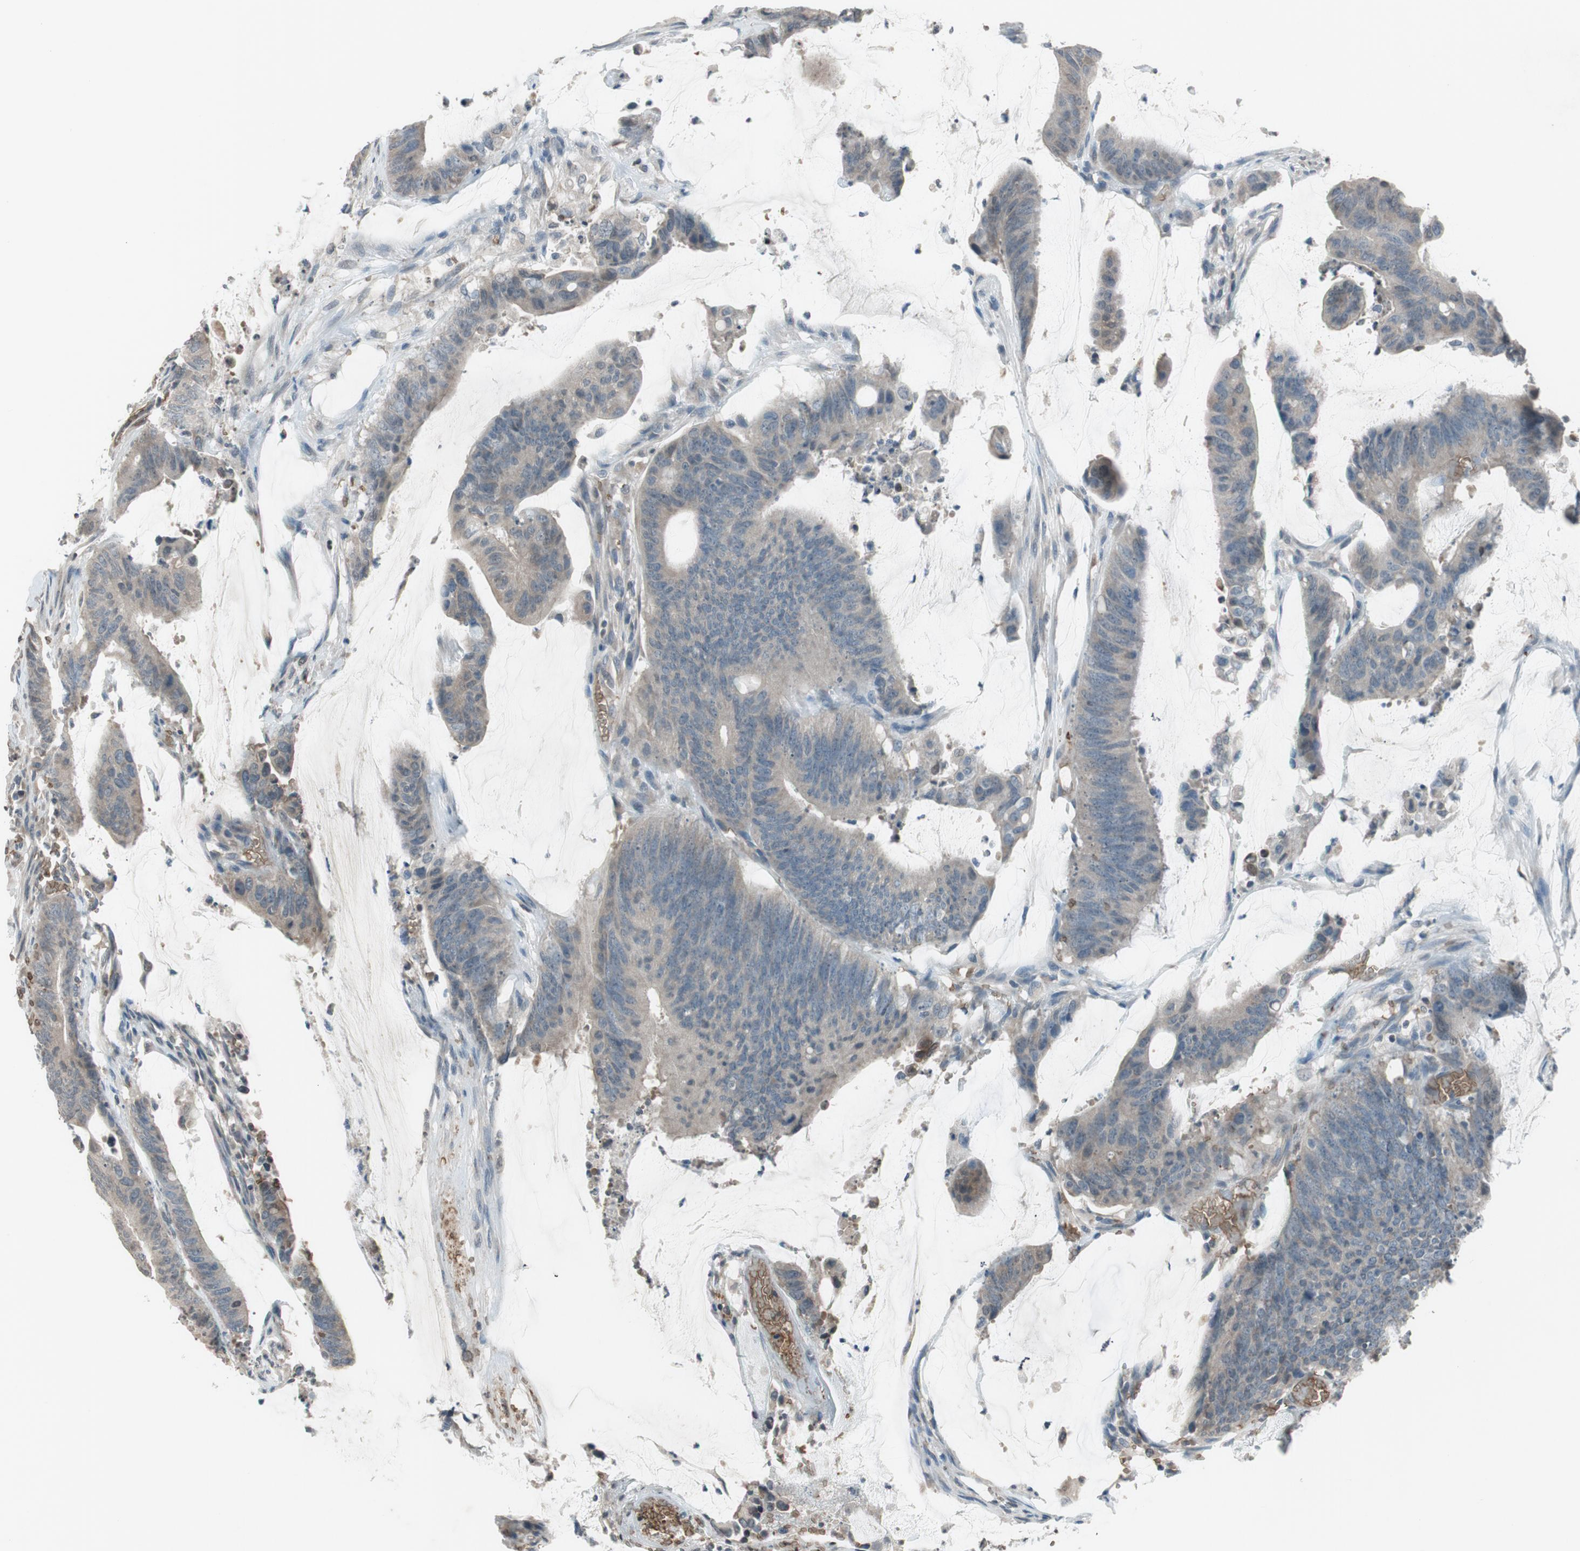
{"staining": {"intensity": "negative", "quantity": "none", "location": "none"}, "tissue": "colorectal cancer", "cell_type": "Tumor cells", "image_type": "cancer", "snomed": [{"axis": "morphology", "description": "Adenocarcinoma, NOS"}, {"axis": "topography", "description": "Rectum"}], "caption": "High power microscopy photomicrograph of an immunohistochemistry (IHC) photomicrograph of colorectal adenocarcinoma, revealing no significant staining in tumor cells.", "gene": "GYPC", "patient": {"sex": "female", "age": 66}}